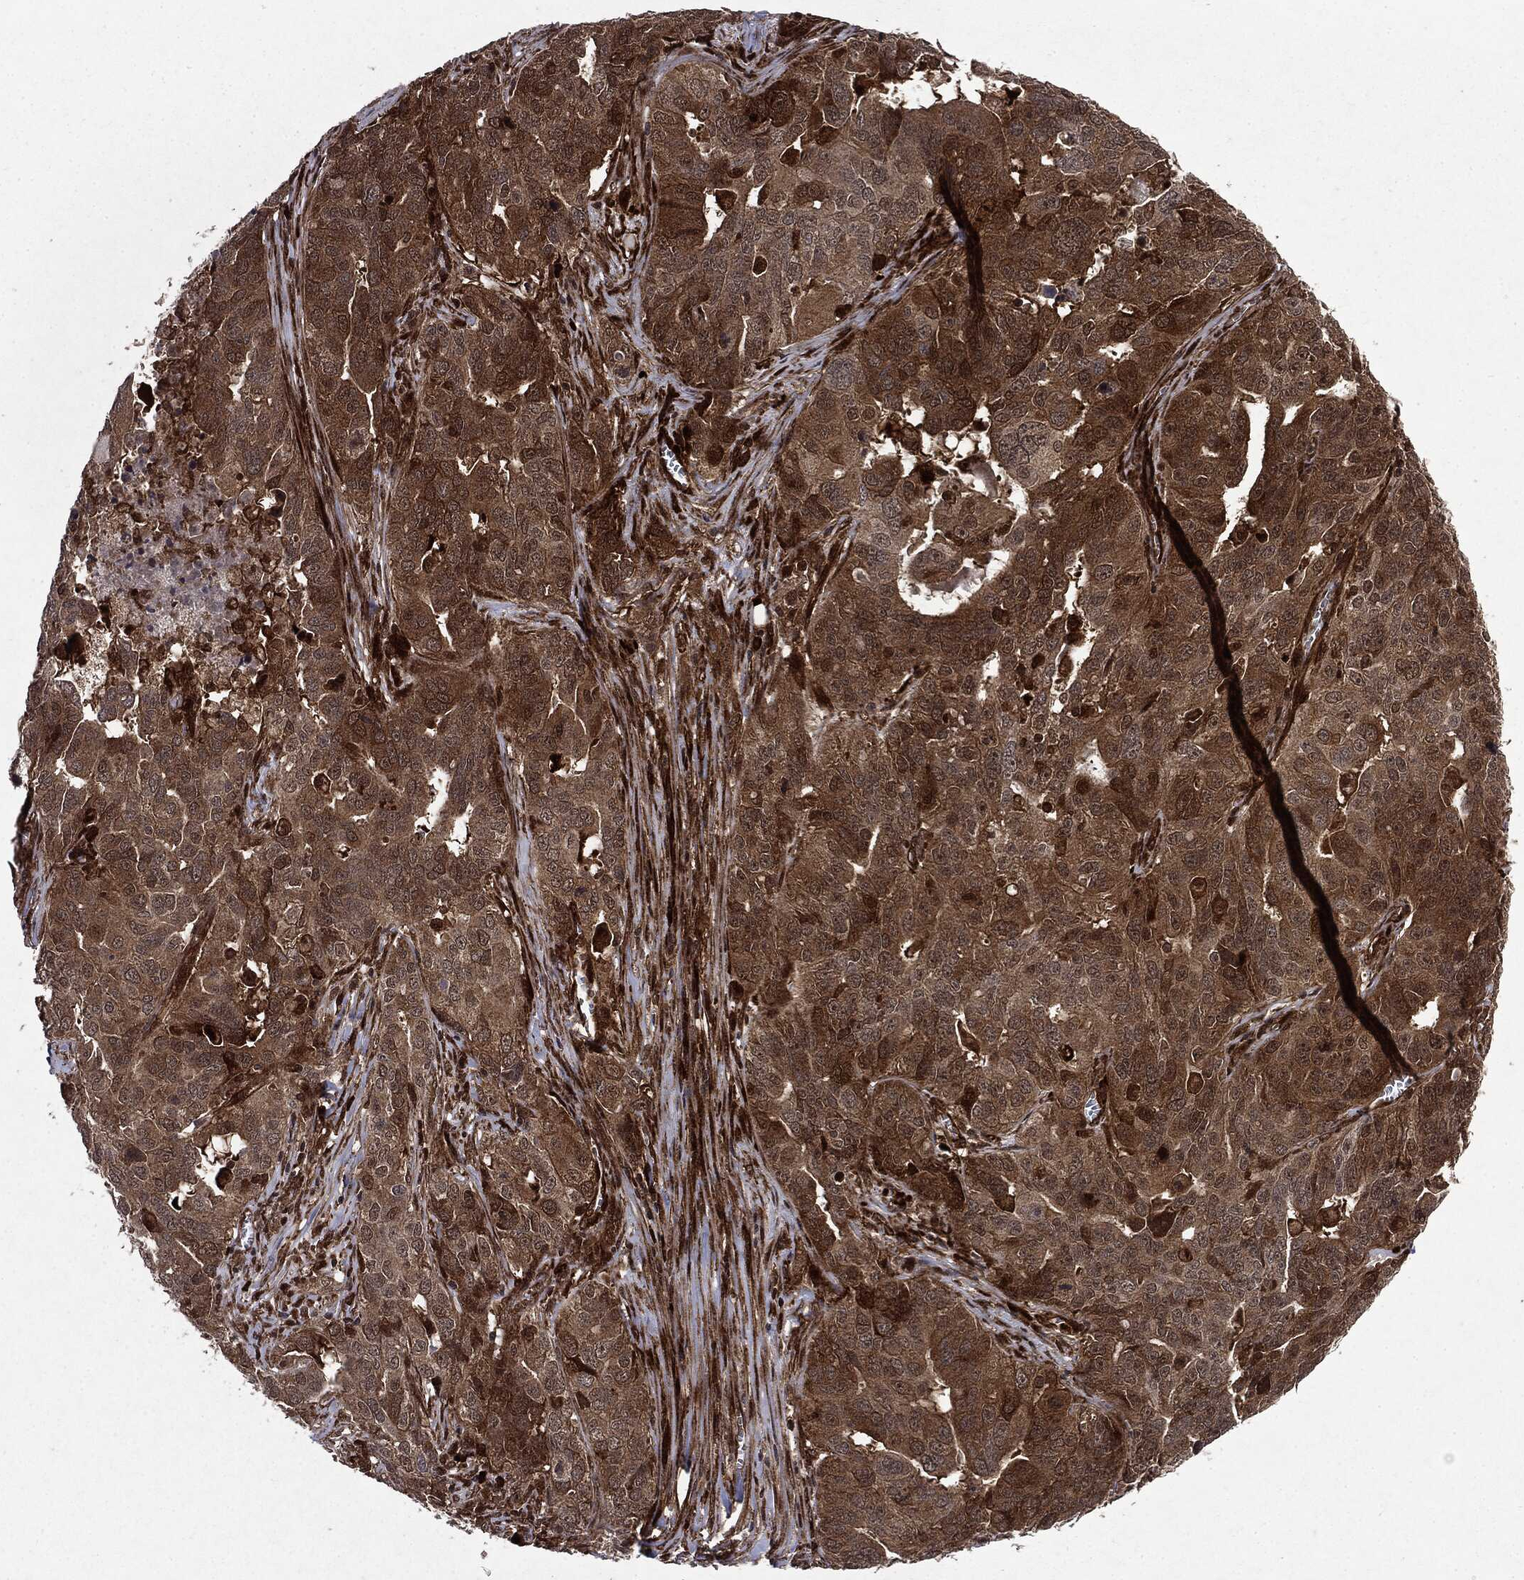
{"staining": {"intensity": "moderate", "quantity": ">75%", "location": "cytoplasmic/membranous"}, "tissue": "ovarian cancer", "cell_type": "Tumor cells", "image_type": "cancer", "snomed": [{"axis": "morphology", "description": "Carcinoma, endometroid"}, {"axis": "topography", "description": "Soft tissue"}, {"axis": "topography", "description": "Ovary"}], "caption": "IHC image of human endometroid carcinoma (ovarian) stained for a protein (brown), which demonstrates medium levels of moderate cytoplasmic/membranous positivity in approximately >75% of tumor cells.", "gene": "OTUB1", "patient": {"sex": "female", "age": 52}}